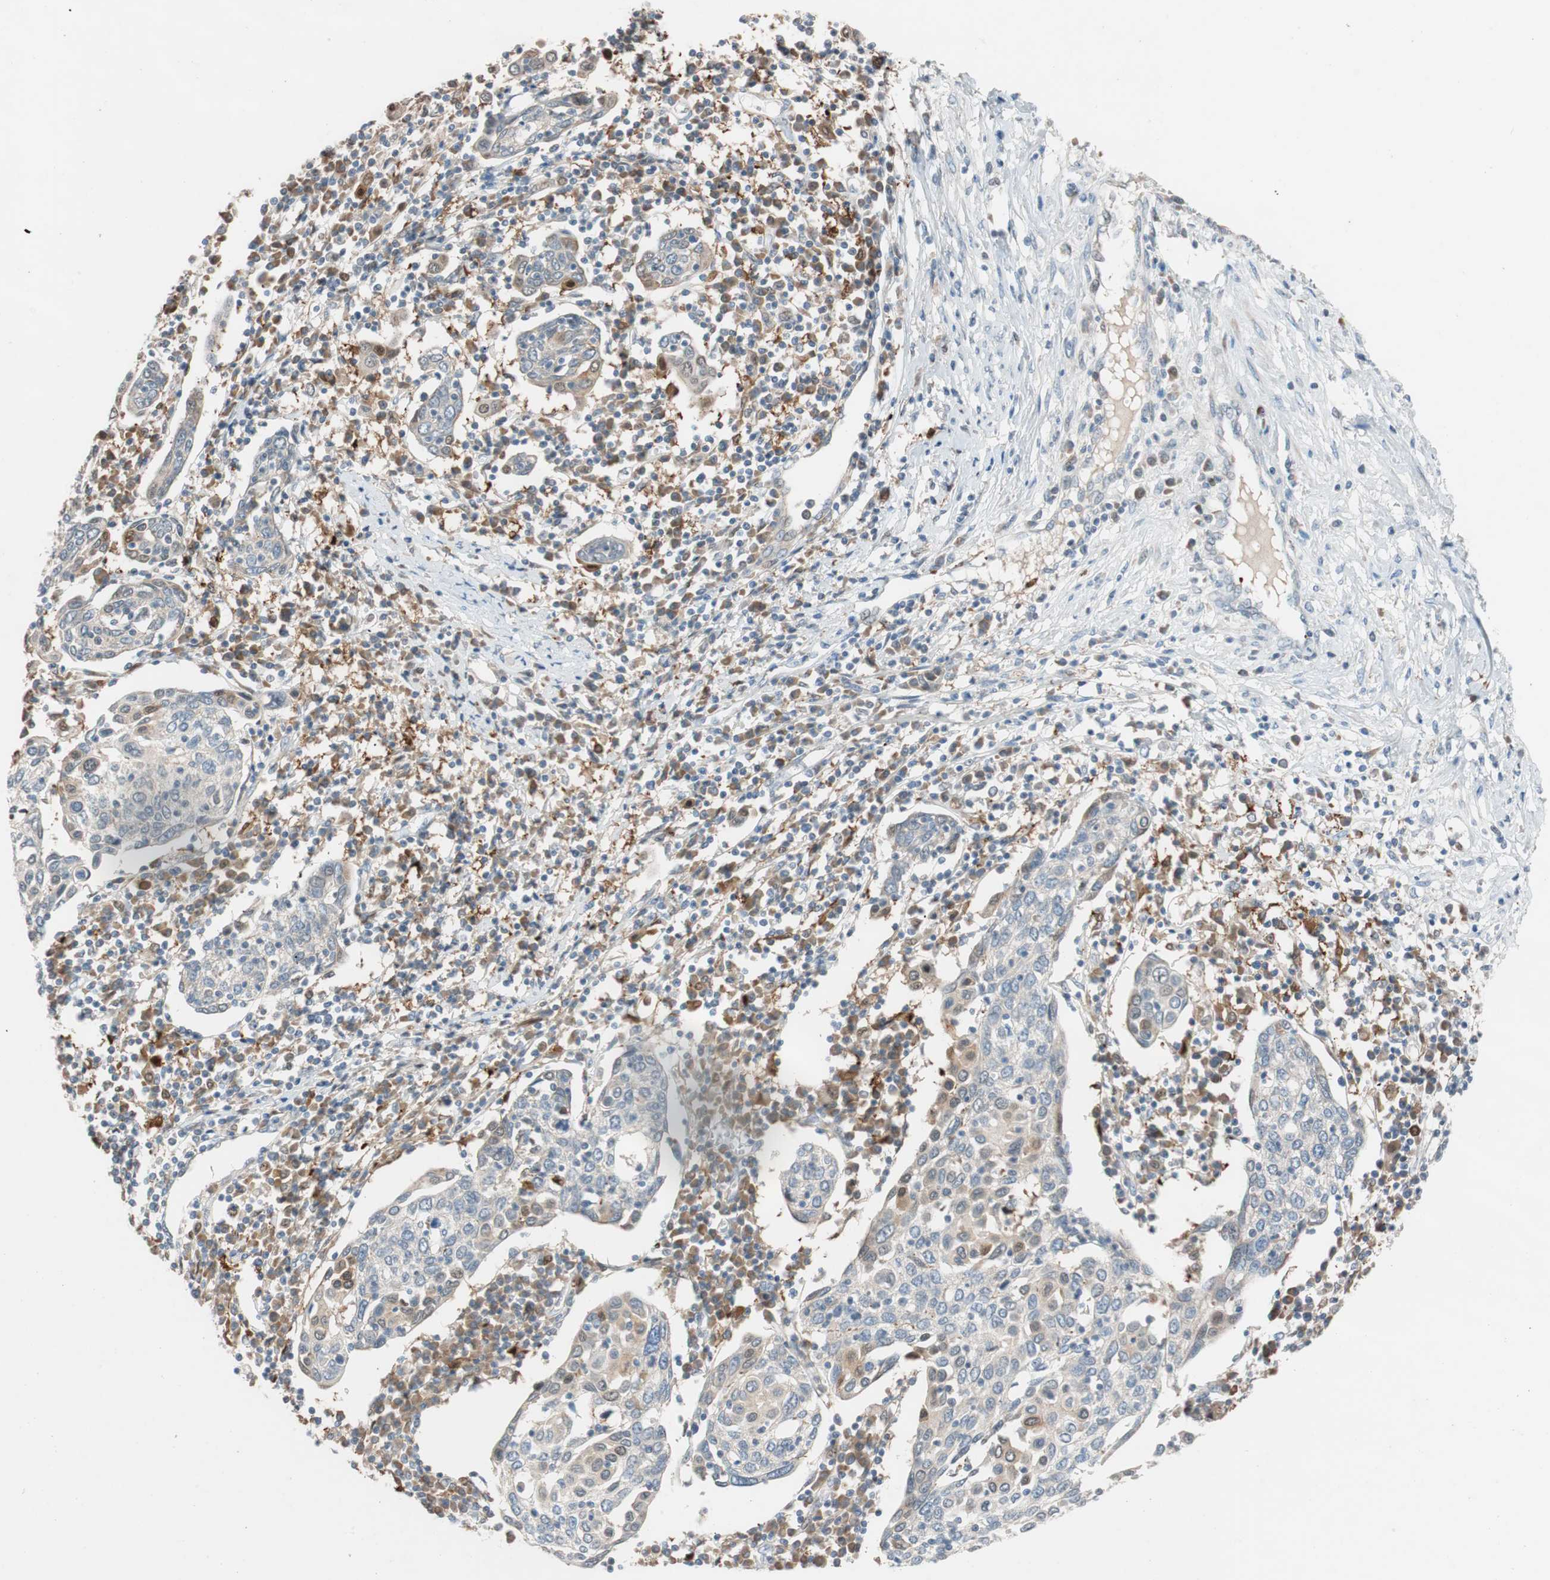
{"staining": {"intensity": "weak", "quantity": "25%-75%", "location": "cytoplasmic/membranous"}, "tissue": "cervical cancer", "cell_type": "Tumor cells", "image_type": "cancer", "snomed": [{"axis": "morphology", "description": "Squamous cell carcinoma, NOS"}, {"axis": "topography", "description": "Cervix"}], "caption": "This is an image of immunohistochemistry (IHC) staining of cervical squamous cell carcinoma, which shows weak positivity in the cytoplasmic/membranous of tumor cells.", "gene": "FAAH", "patient": {"sex": "female", "age": 40}}